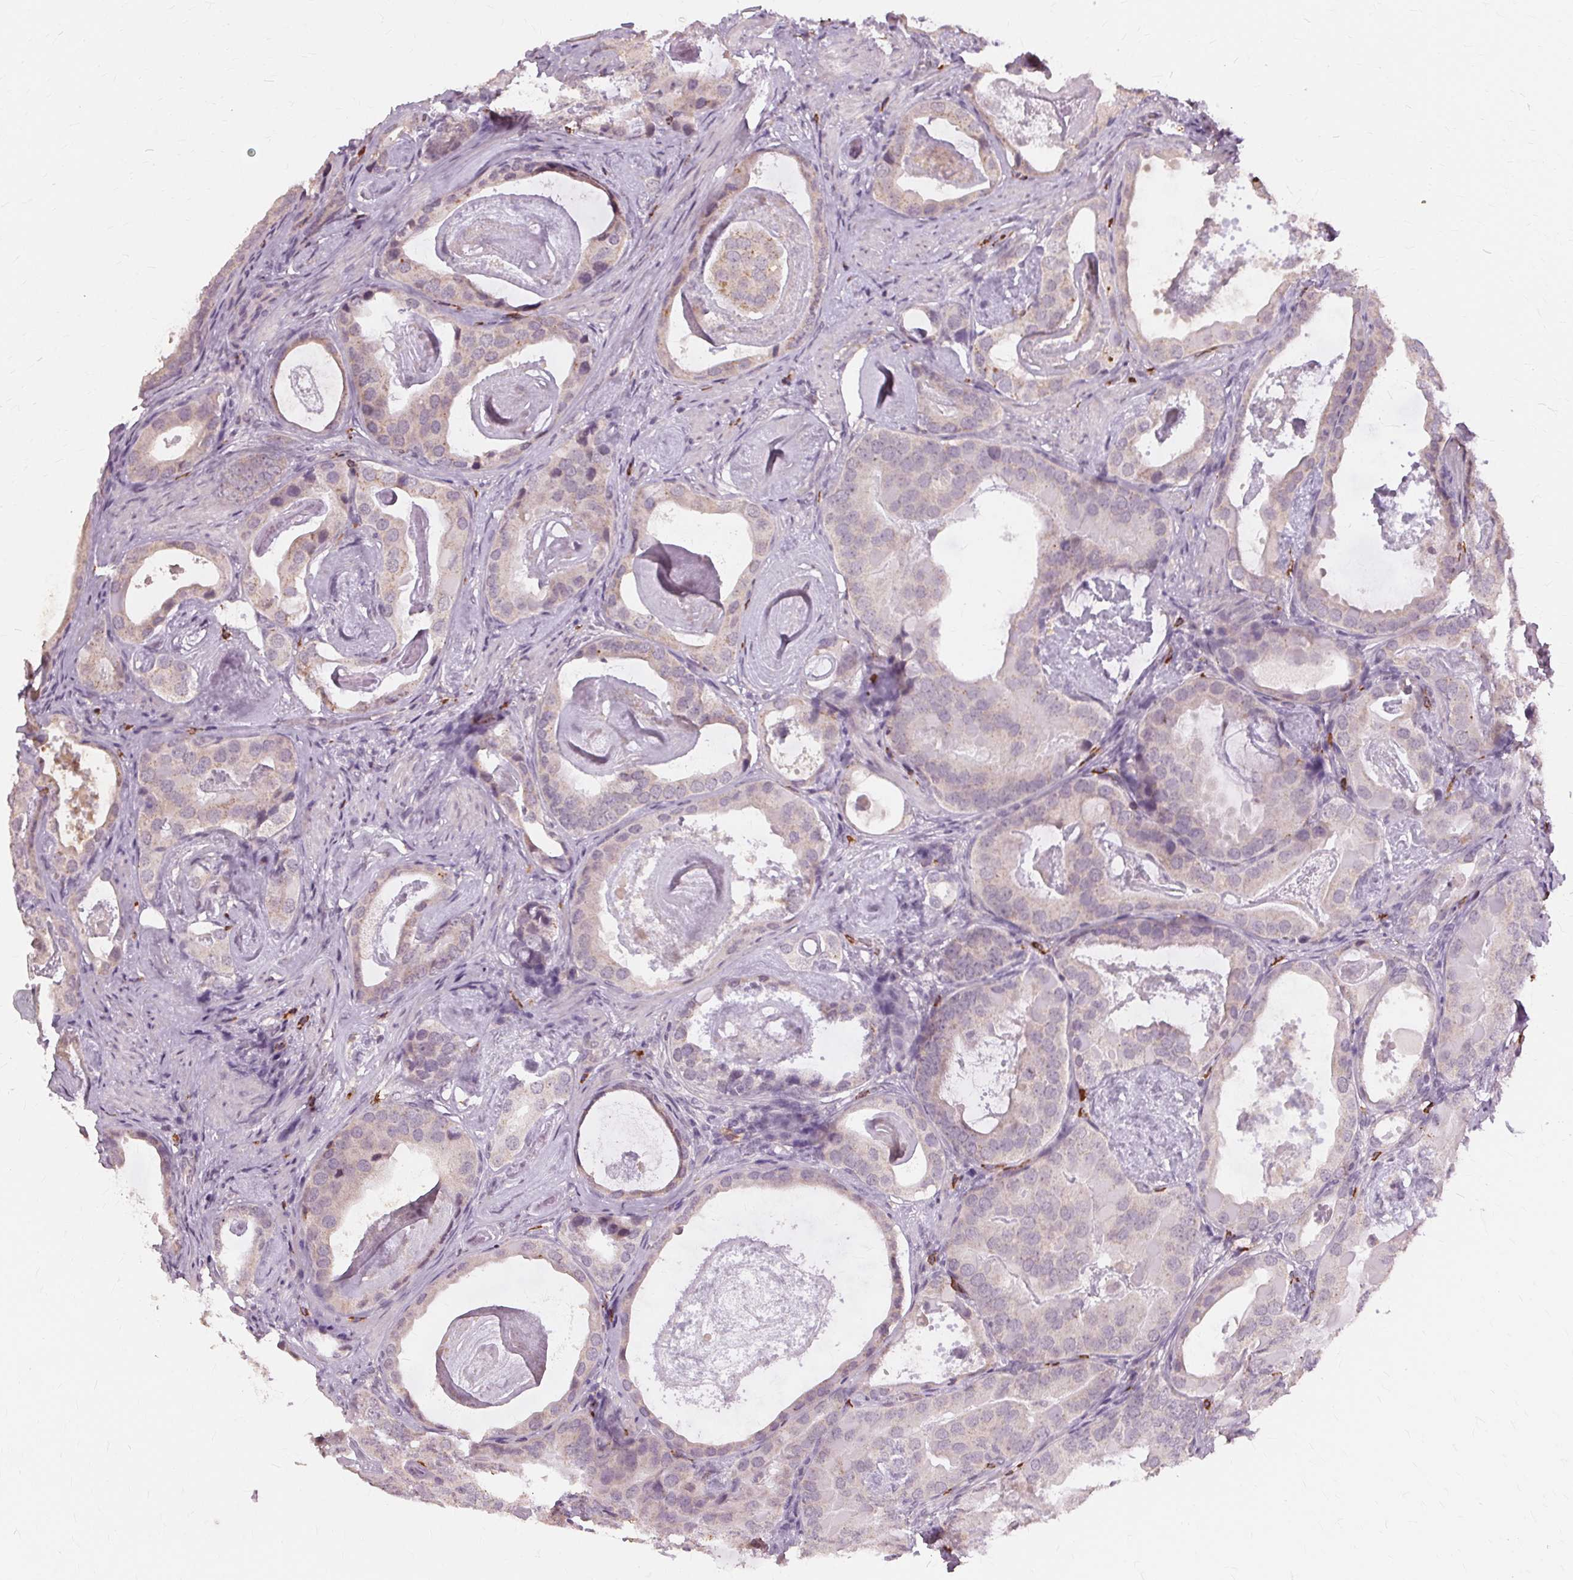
{"staining": {"intensity": "weak", "quantity": "<25%", "location": "cytoplasmic/membranous"}, "tissue": "prostate cancer", "cell_type": "Tumor cells", "image_type": "cancer", "snomed": [{"axis": "morphology", "description": "Adenocarcinoma, Low grade"}, {"axis": "topography", "description": "Prostate and seminal vesicle, NOS"}], "caption": "Protein analysis of low-grade adenocarcinoma (prostate) shows no significant staining in tumor cells.", "gene": "SIGLEC6", "patient": {"sex": "male", "age": 71}}